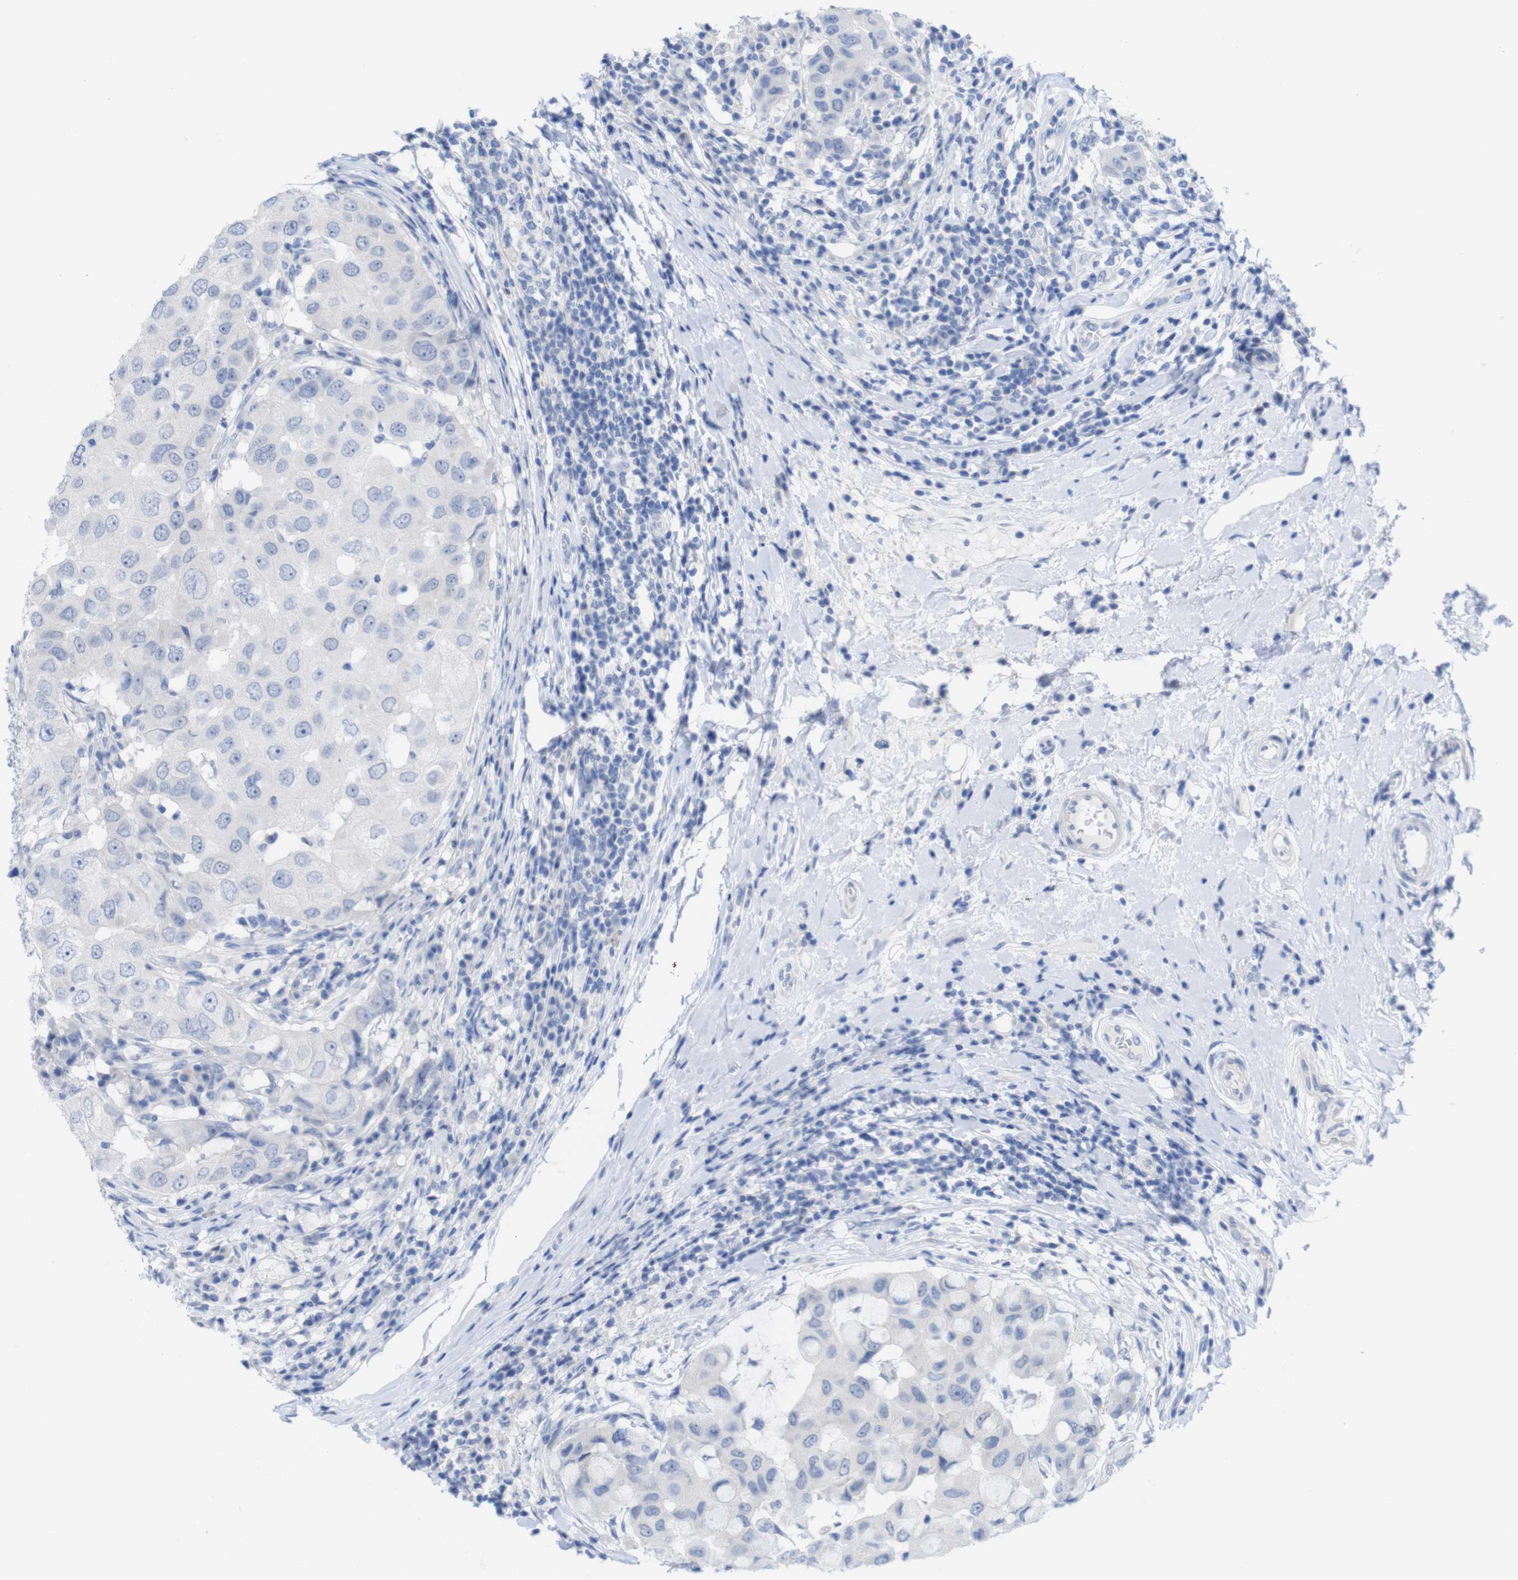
{"staining": {"intensity": "negative", "quantity": "none", "location": "none"}, "tissue": "breast cancer", "cell_type": "Tumor cells", "image_type": "cancer", "snomed": [{"axis": "morphology", "description": "Duct carcinoma"}, {"axis": "topography", "description": "Breast"}], "caption": "Tumor cells show no significant protein staining in breast cancer. (DAB IHC, high magnification).", "gene": "PNMA1", "patient": {"sex": "female", "age": 27}}